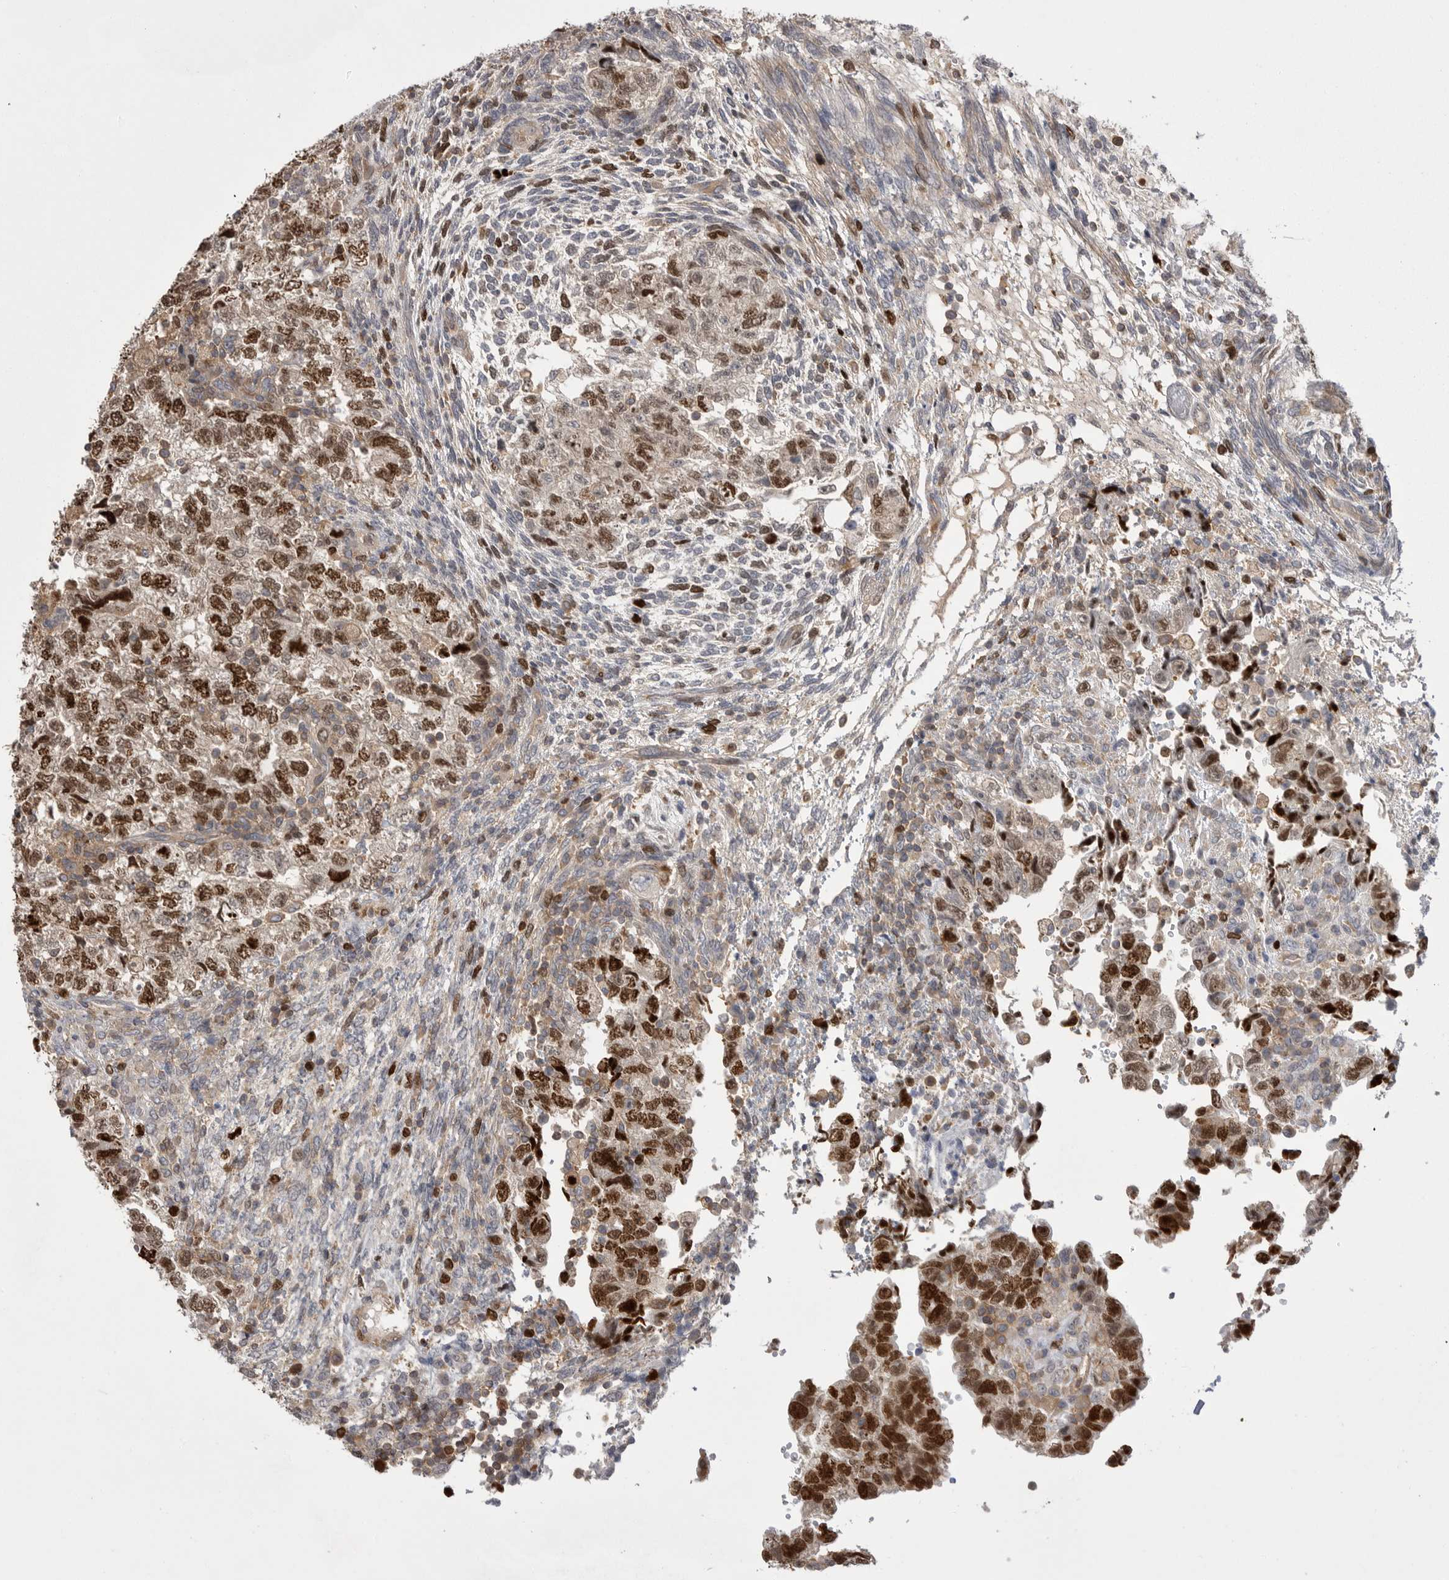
{"staining": {"intensity": "strong", "quantity": ">75%", "location": "nuclear"}, "tissue": "testis cancer", "cell_type": "Tumor cells", "image_type": "cancer", "snomed": [{"axis": "morphology", "description": "Normal tissue, NOS"}, {"axis": "morphology", "description": "Carcinoma, Embryonal, NOS"}, {"axis": "topography", "description": "Testis"}], "caption": "IHC photomicrograph of neoplastic tissue: human embryonal carcinoma (testis) stained using immunohistochemistry displays high levels of strong protein expression localized specifically in the nuclear of tumor cells, appearing as a nuclear brown color.", "gene": "TOP2A", "patient": {"sex": "male", "age": 36}}